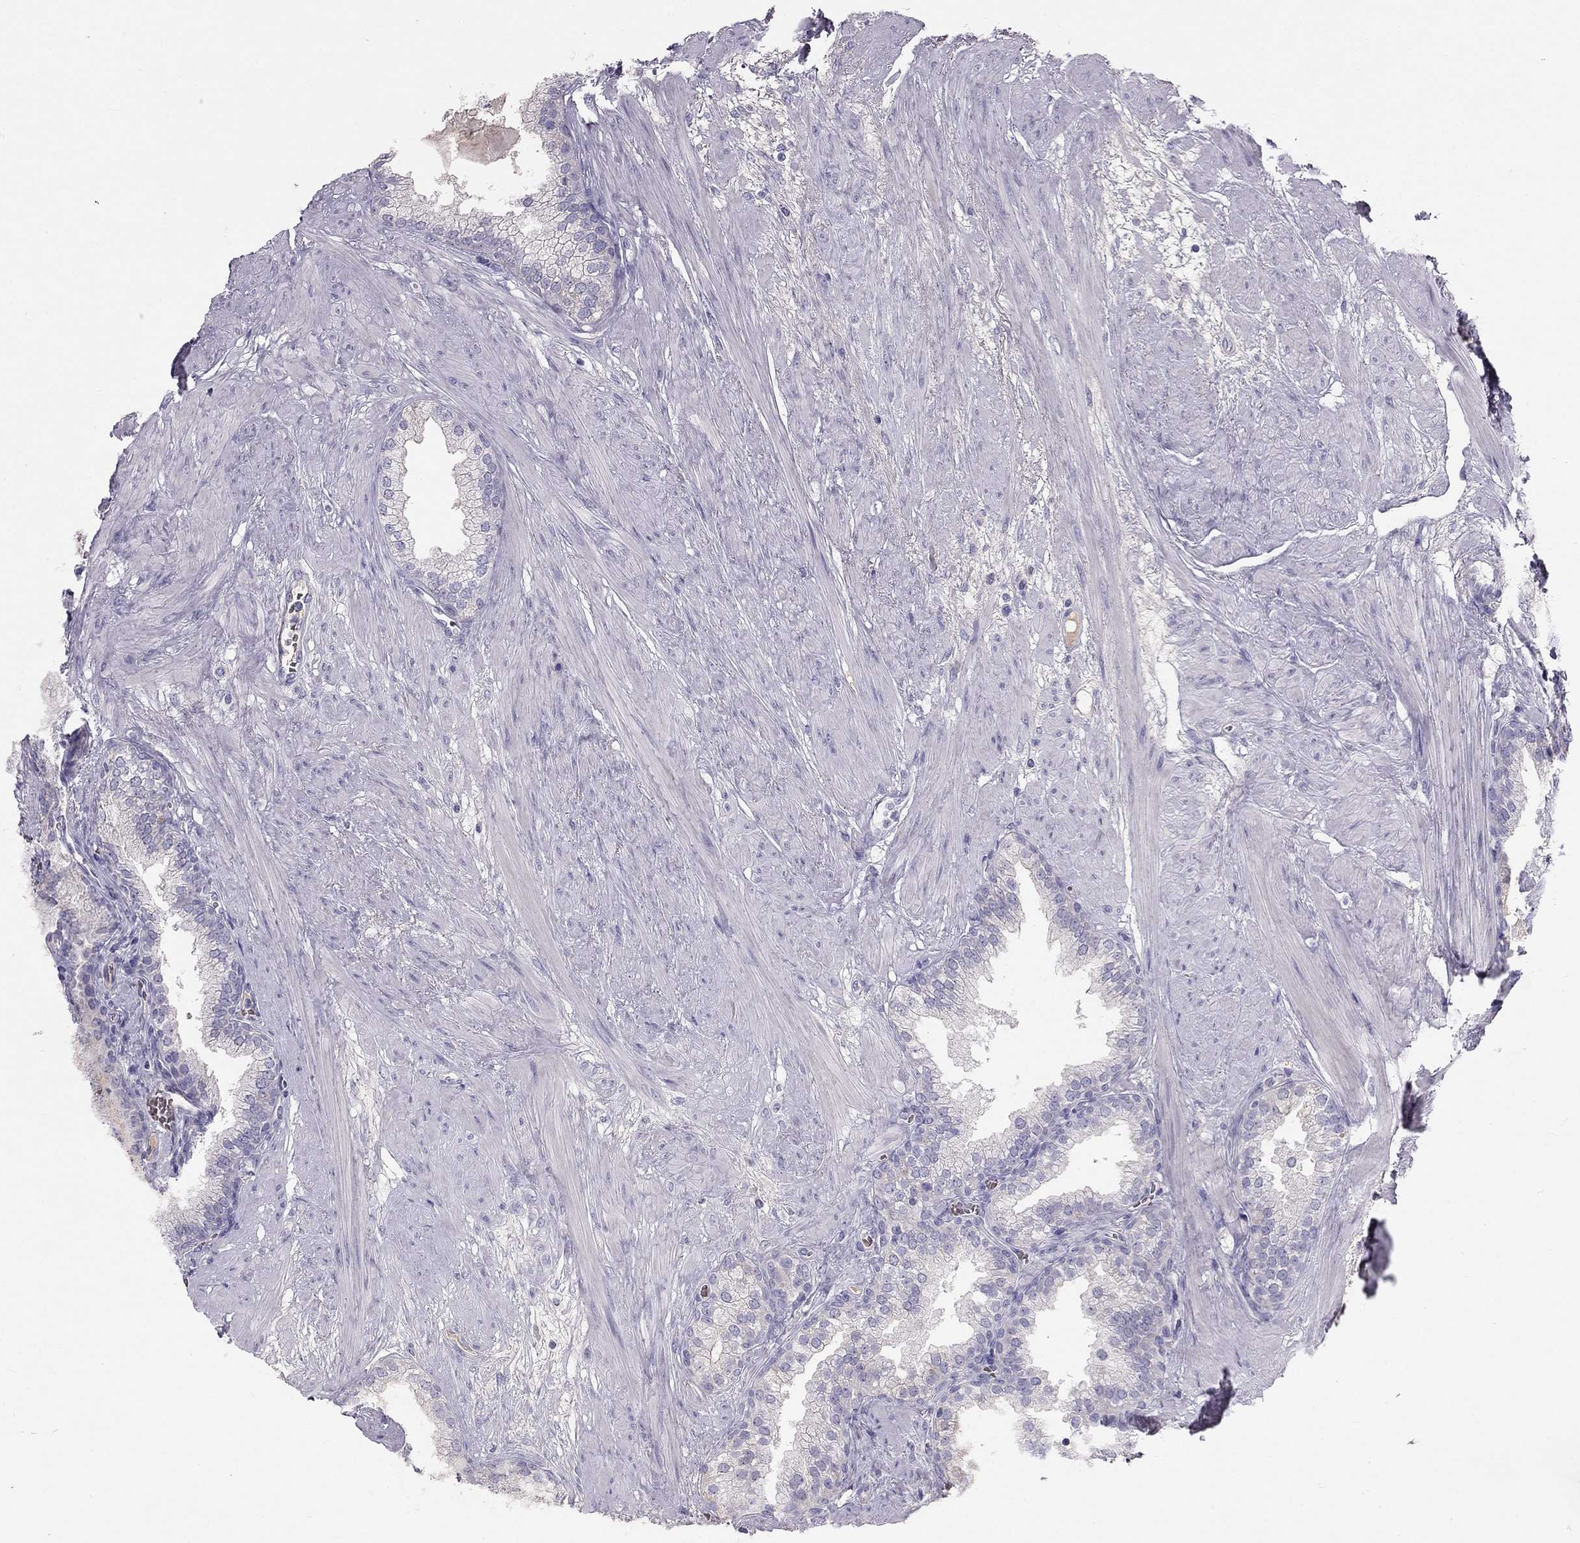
{"staining": {"intensity": "negative", "quantity": "none", "location": "none"}, "tissue": "prostate cancer", "cell_type": "Tumor cells", "image_type": "cancer", "snomed": [{"axis": "morphology", "description": "Adenocarcinoma, NOS"}, {"axis": "topography", "description": "Prostate"}], "caption": "Tumor cells show no significant protein expression in prostate cancer. Nuclei are stained in blue.", "gene": "RHD", "patient": {"sex": "male", "age": 69}}